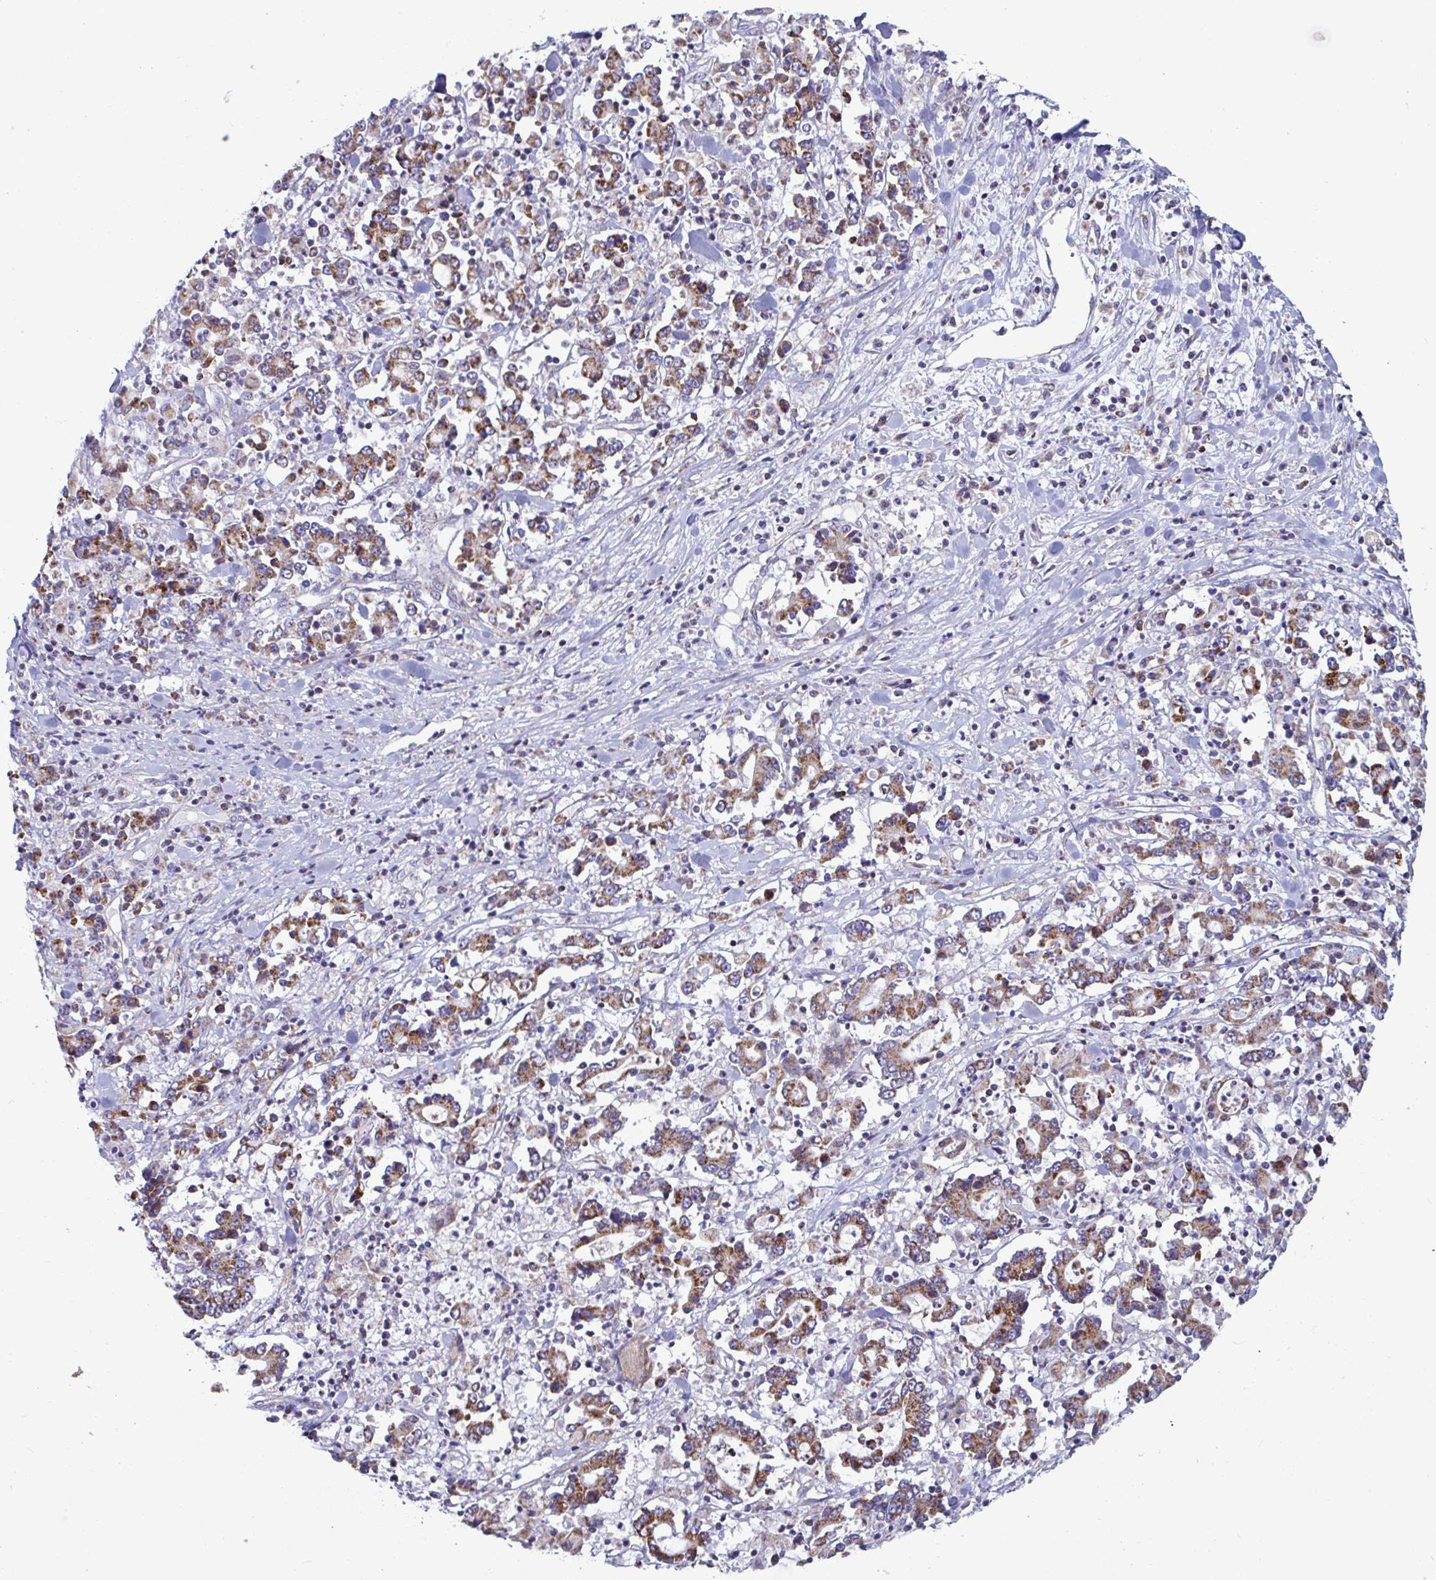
{"staining": {"intensity": "strong", "quantity": ">75%", "location": "cytoplasmic/membranous"}, "tissue": "stomach cancer", "cell_type": "Tumor cells", "image_type": "cancer", "snomed": [{"axis": "morphology", "description": "Adenocarcinoma, NOS"}, {"axis": "topography", "description": "Stomach, upper"}], "caption": "Immunohistochemistry (IHC) of stomach cancer (adenocarcinoma) shows high levels of strong cytoplasmic/membranous staining in approximately >75% of tumor cells.", "gene": "BCAT2", "patient": {"sex": "male", "age": 68}}